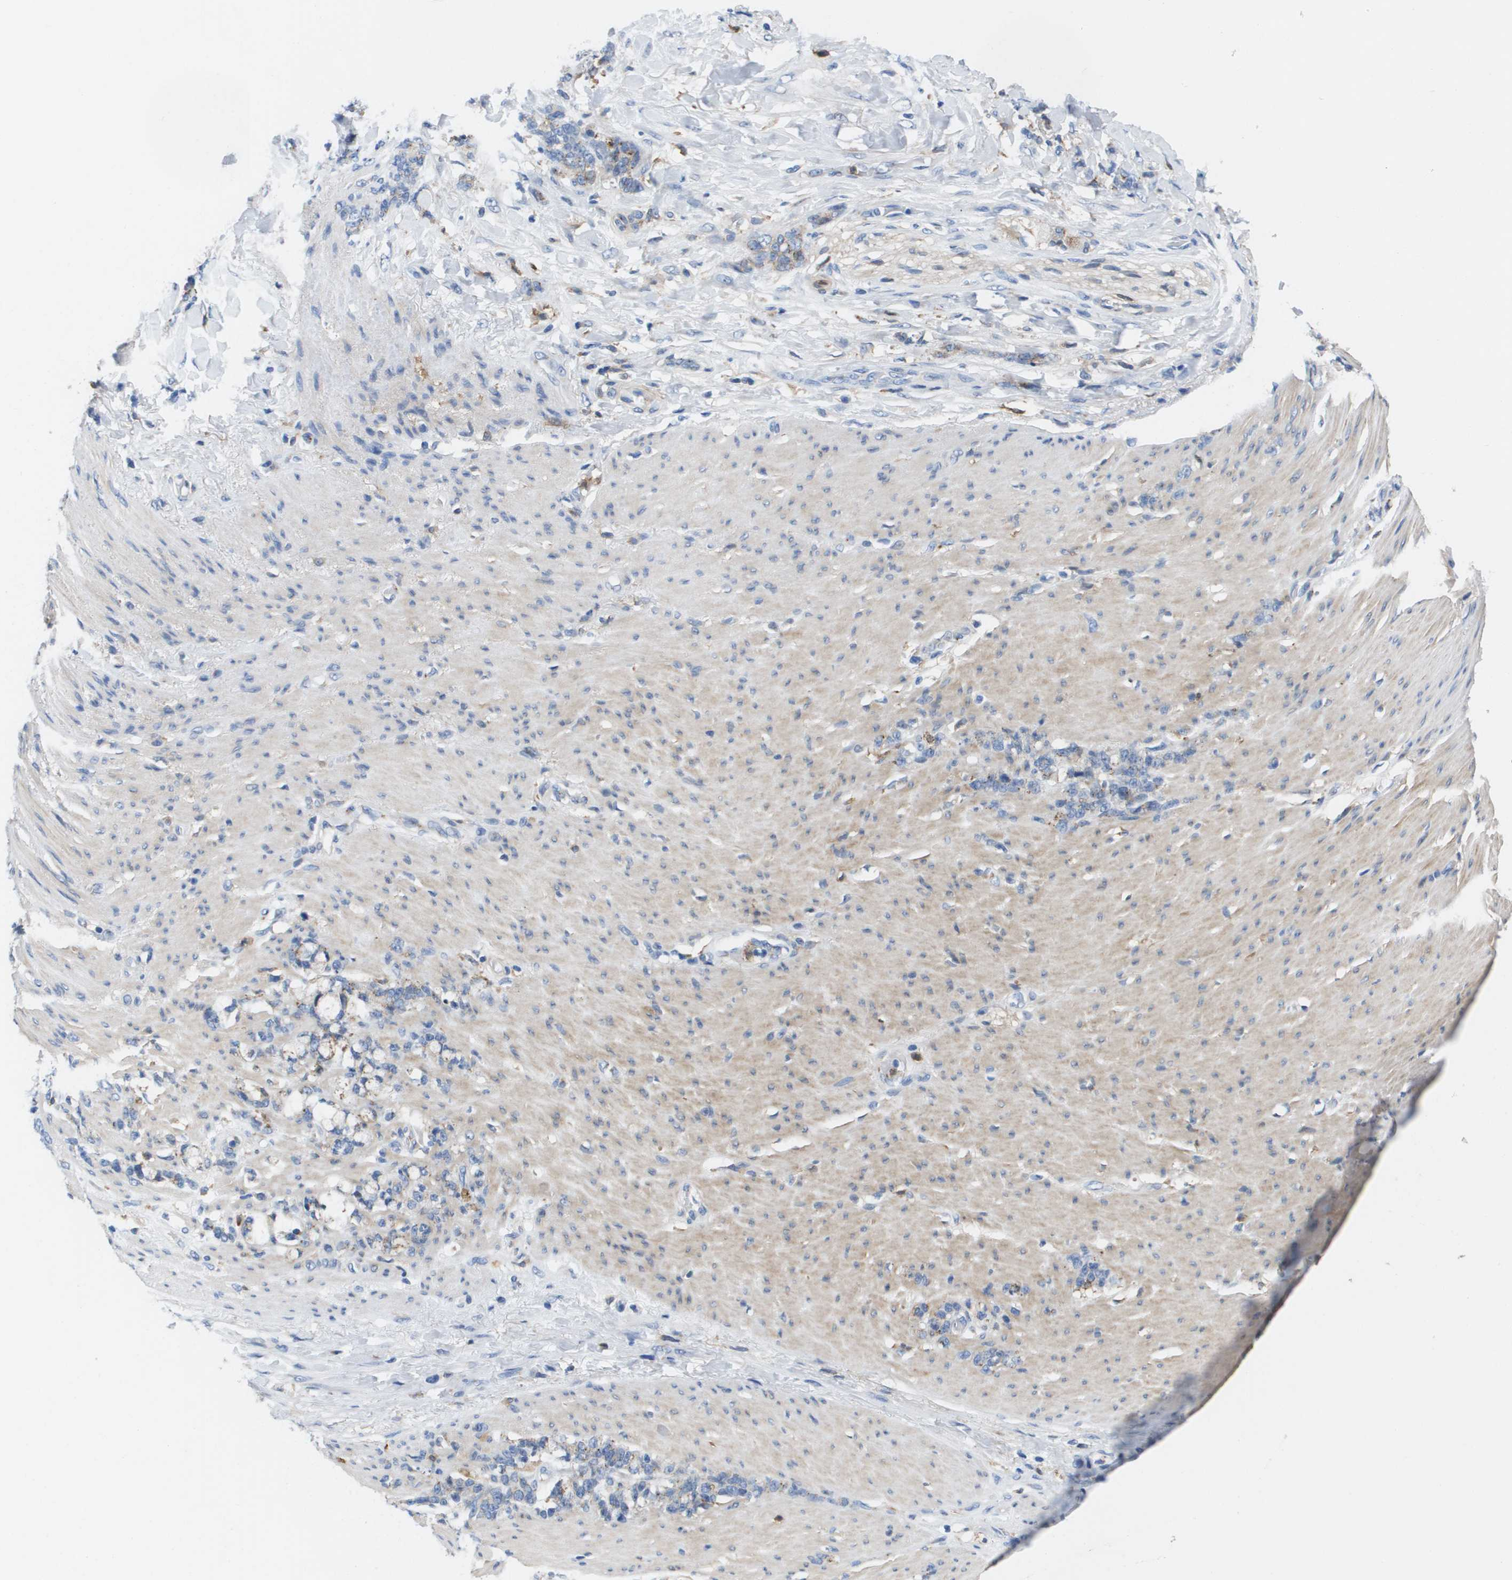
{"staining": {"intensity": "weak", "quantity": "<25%", "location": "cytoplasmic/membranous"}, "tissue": "stomach cancer", "cell_type": "Tumor cells", "image_type": "cancer", "snomed": [{"axis": "morphology", "description": "Adenocarcinoma, NOS"}, {"axis": "topography", "description": "Stomach, lower"}], "caption": "DAB immunohistochemical staining of adenocarcinoma (stomach) exhibits no significant positivity in tumor cells.", "gene": "SLC37A2", "patient": {"sex": "male", "age": 88}}